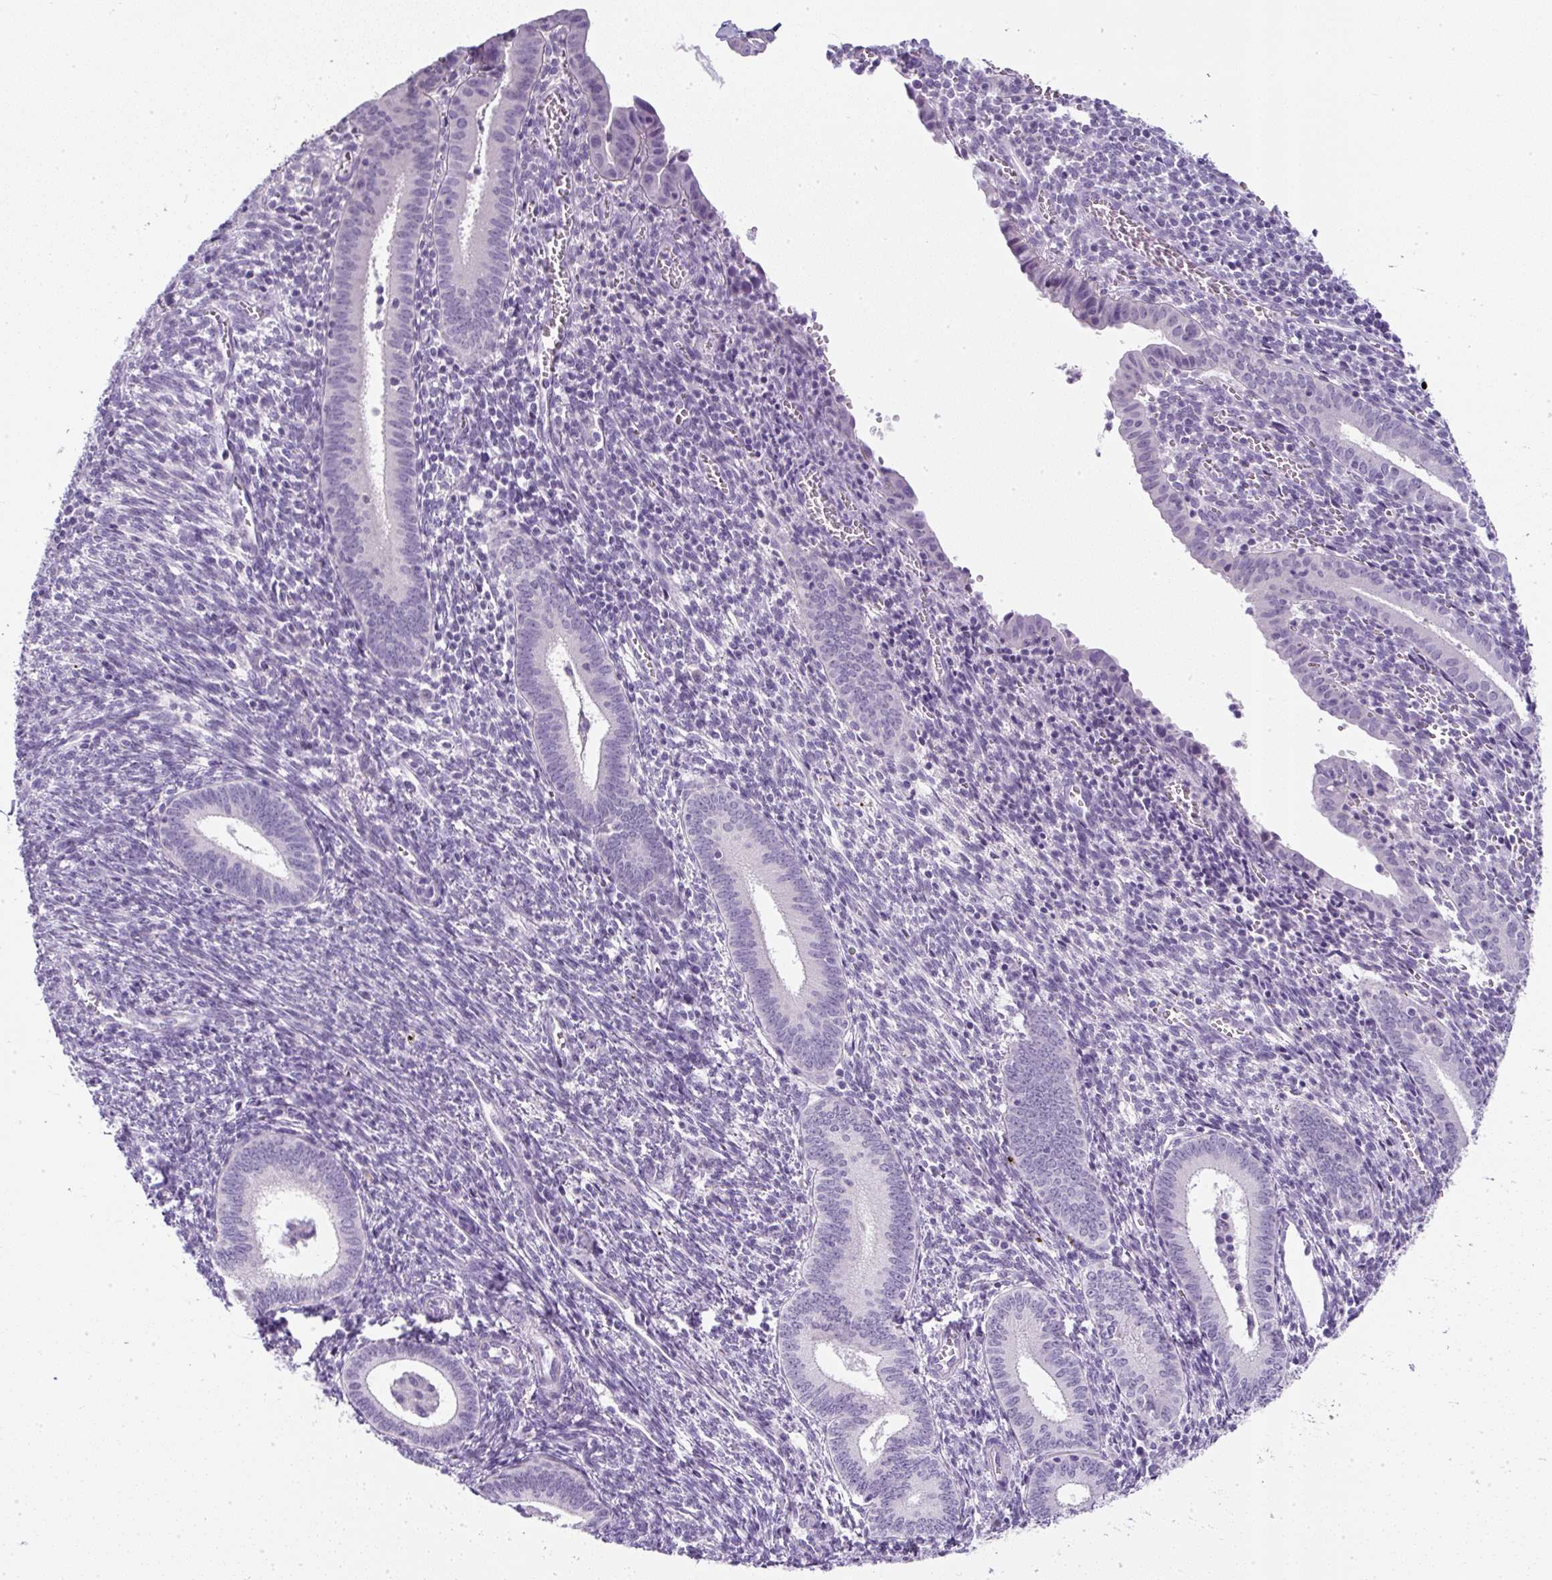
{"staining": {"intensity": "negative", "quantity": "none", "location": "none"}, "tissue": "endometrium", "cell_type": "Cells in endometrial stroma", "image_type": "normal", "snomed": [{"axis": "morphology", "description": "Normal tissue, NOS"}, {"axis": "topography", "description": "Endometrium"}], "caption": "Immunohistochemical staining of benign human endometrium exhibits no significant expression in cells in endometrial stroma. (DAB IHC with hematoxylin counter stain).", "gene": "COL9A2", "patient": {"sex": "female", "age": 41}}